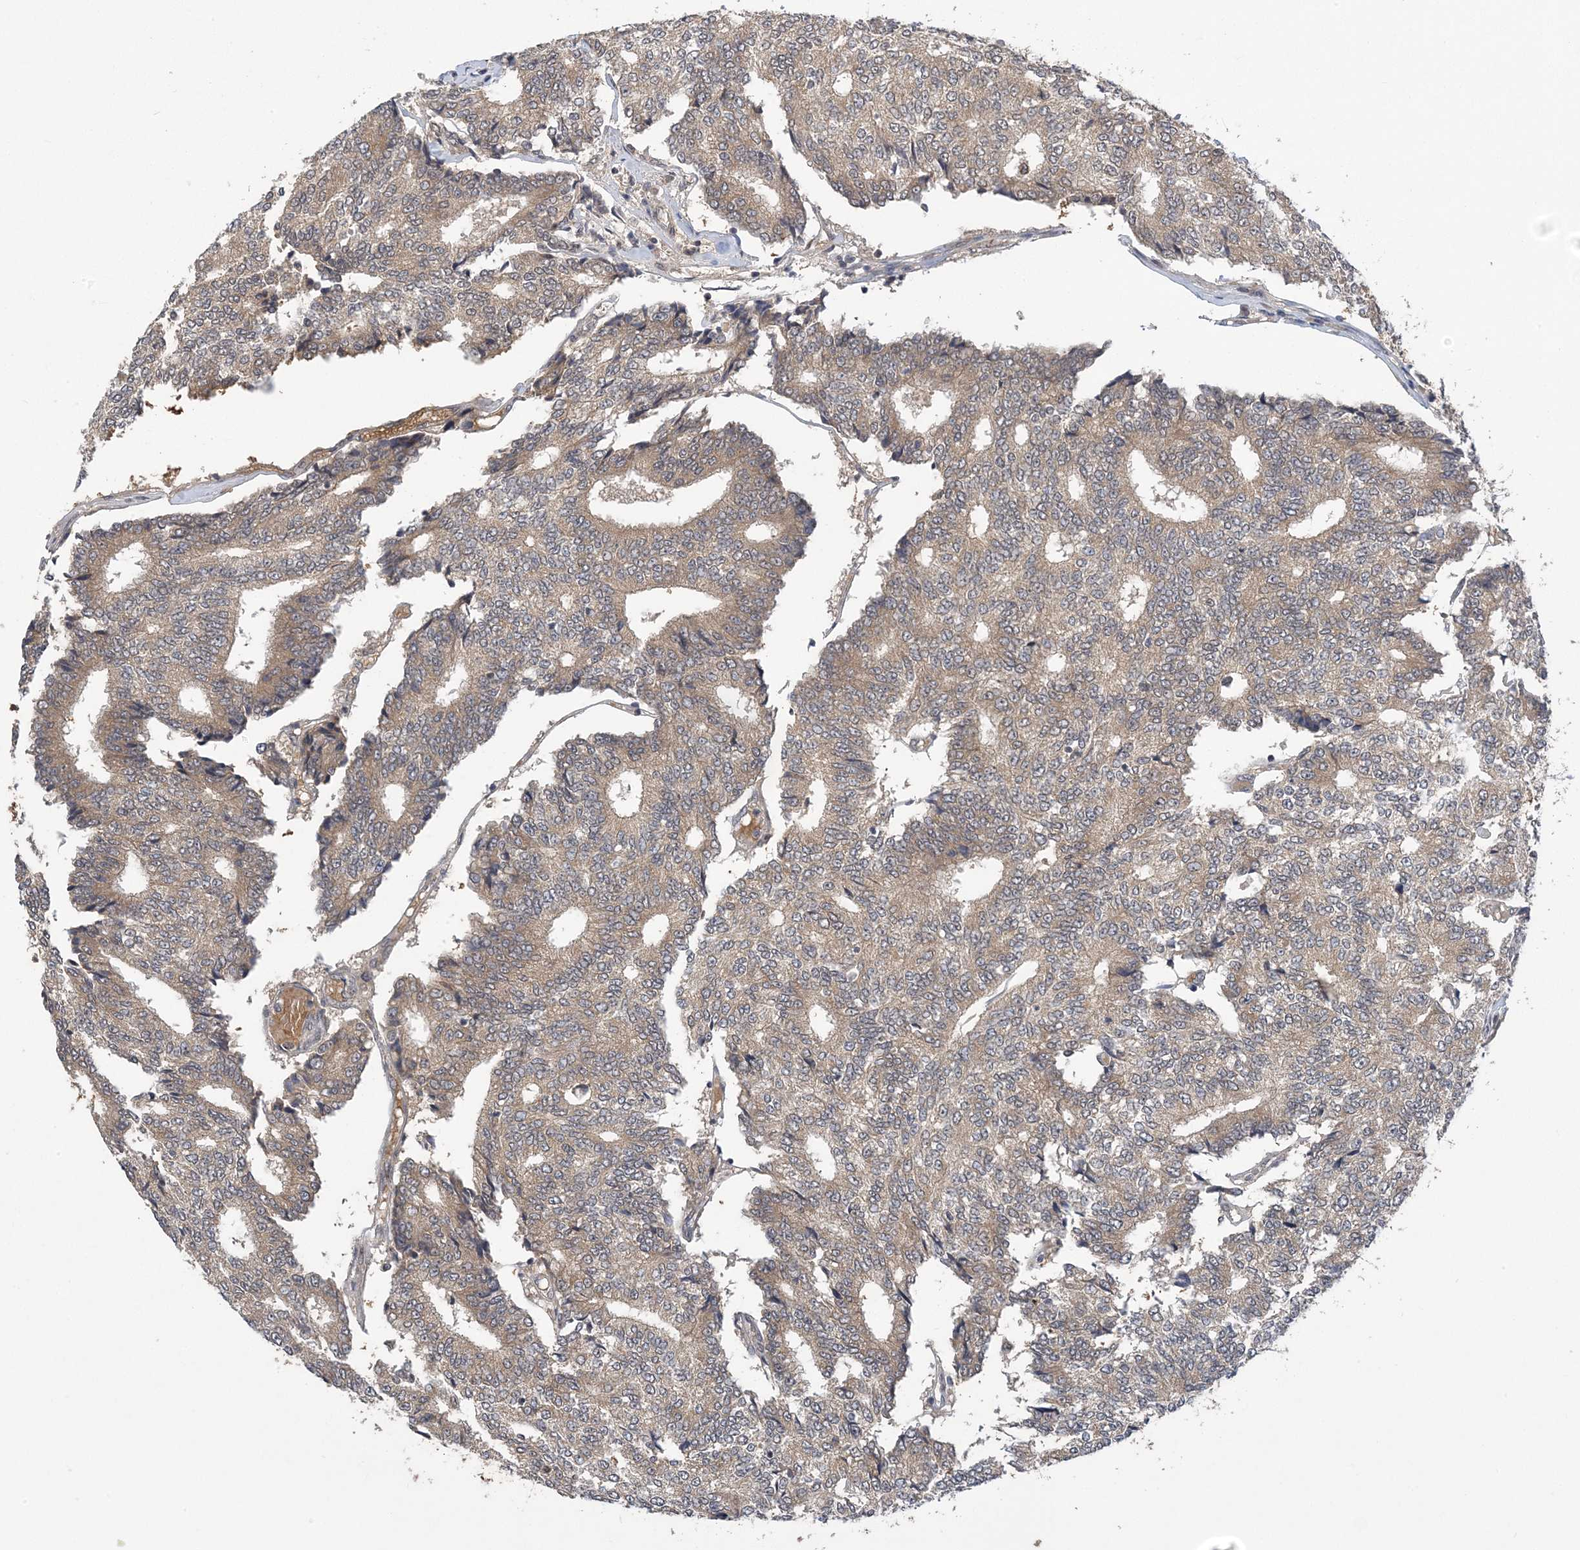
{"staining": {"intensity": "weak", "quantity": ">75%", "location": "cytoplasmic/membranous"}, "tissue": "prostate cancer", "cell_type": "Tumor cells", "image_type": "cancer", "snomed": [{"axis": "morphology", "description": "Normal tissue, NOS"}, {"axis": "morphology", "description": "Adenocarcinoma, High grade"}, {"axis": "topography", "description": "Prostate"}, {"axis": "topography", "description": "Seminal veicle"}], "caption": "A low amount of weak cytoplasmic/membranous staining is appreciated in about >75% of tumor cells in adenocarcinoma (high-grade) (prostate) tissue. Immunohistochemistry (ihc) stains the protein of interest in brown and the nuclei are stained blue.", "gene": "ZBTB7A", "patient": {"sex": "male", "age": 55}}